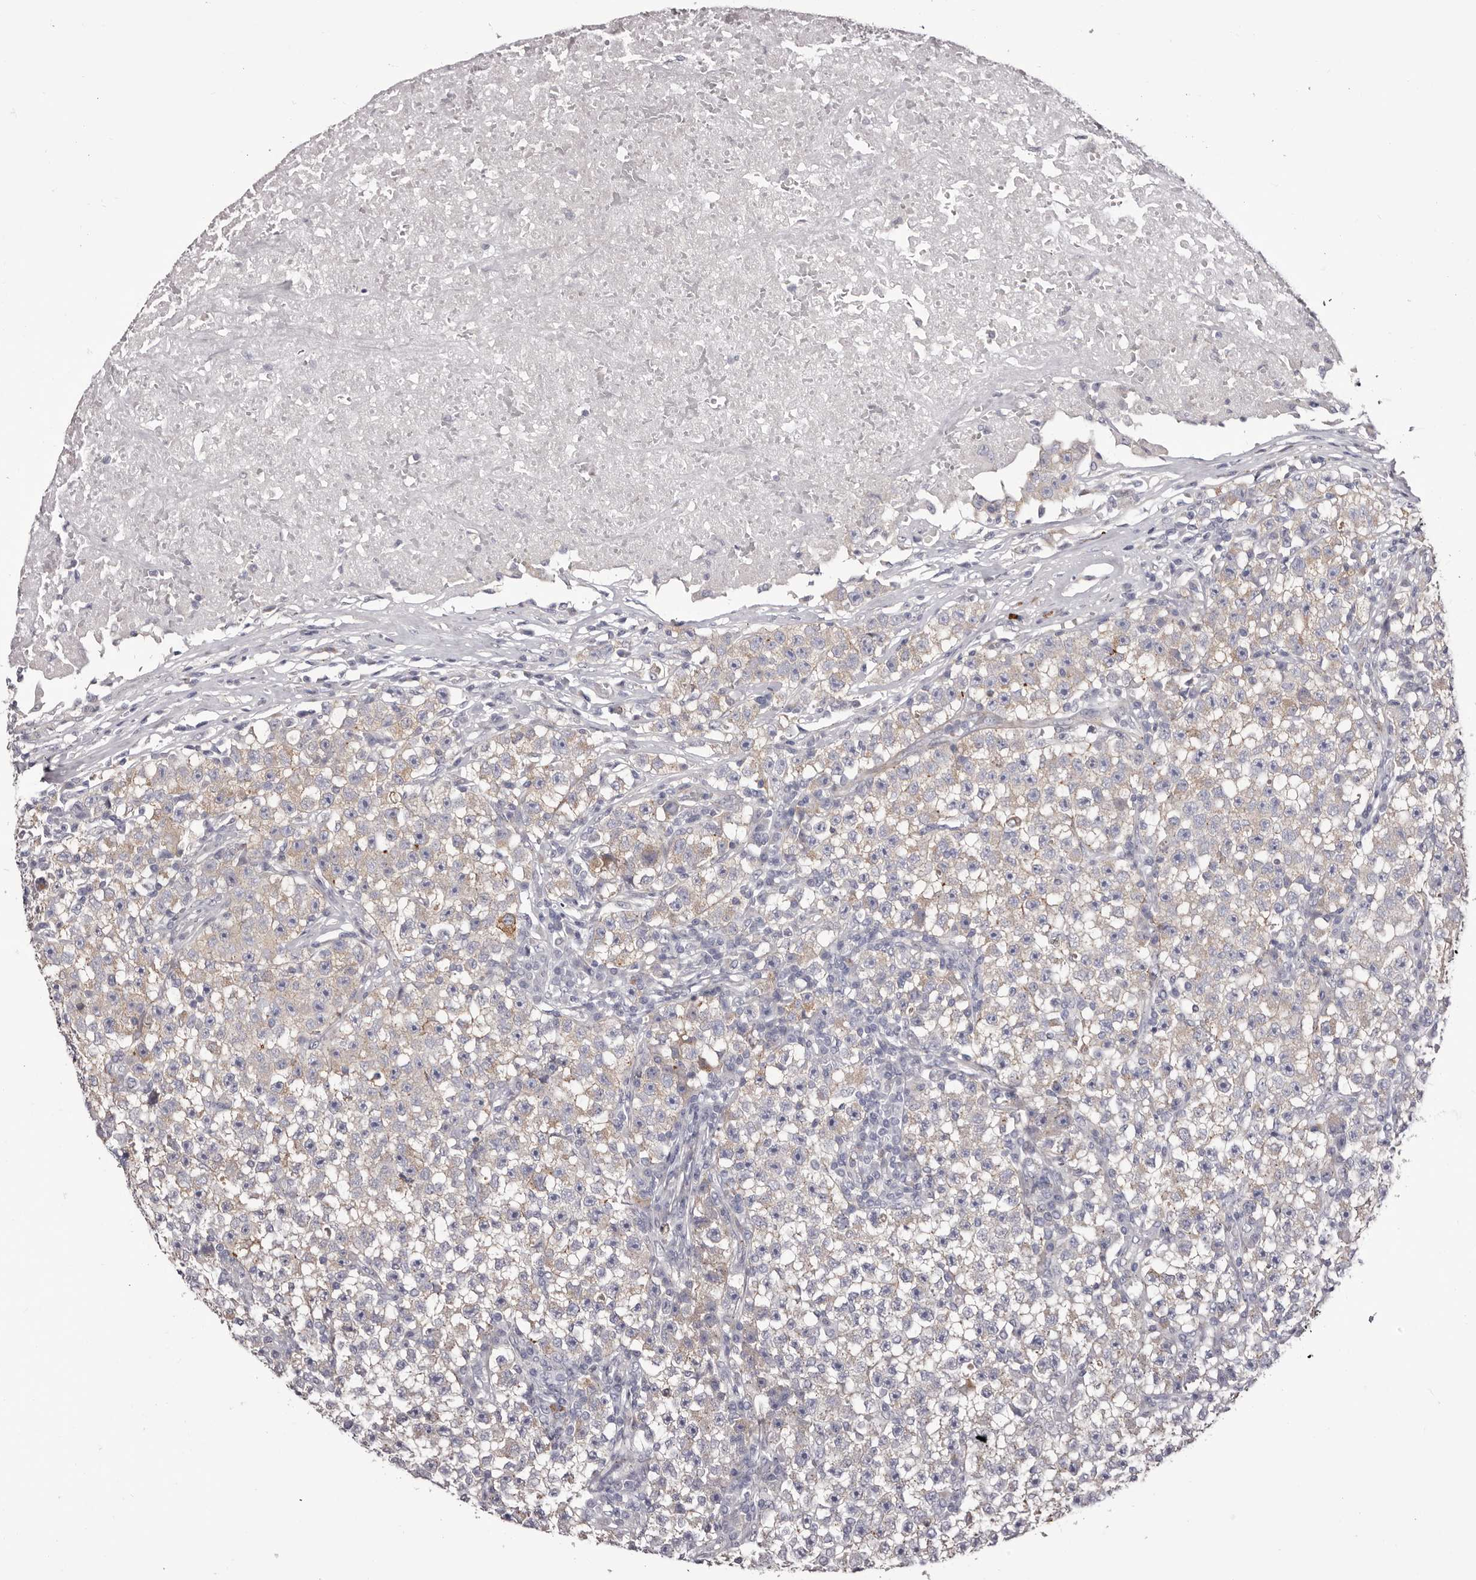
{"staining": {"intensity": "weak", "quantity": "<25%", "location": "cytoplasmic/membranous"}, "tissue": "testis cancer", "cell_type": "Tumor cells", "image_type": "cancer", "snomed": [{"axis": "morphology", "description": "Seminoma, NOS"}, {"axis": "topography", "description": "Testis"}], "caption": "Immunohistochemistry image of testis cancer (seminoma) stained for a protein (brown), which demonstrates no expression in tumor cells.", "gene": "PEG10", "patient": {"sex": "male", "age": 22}}